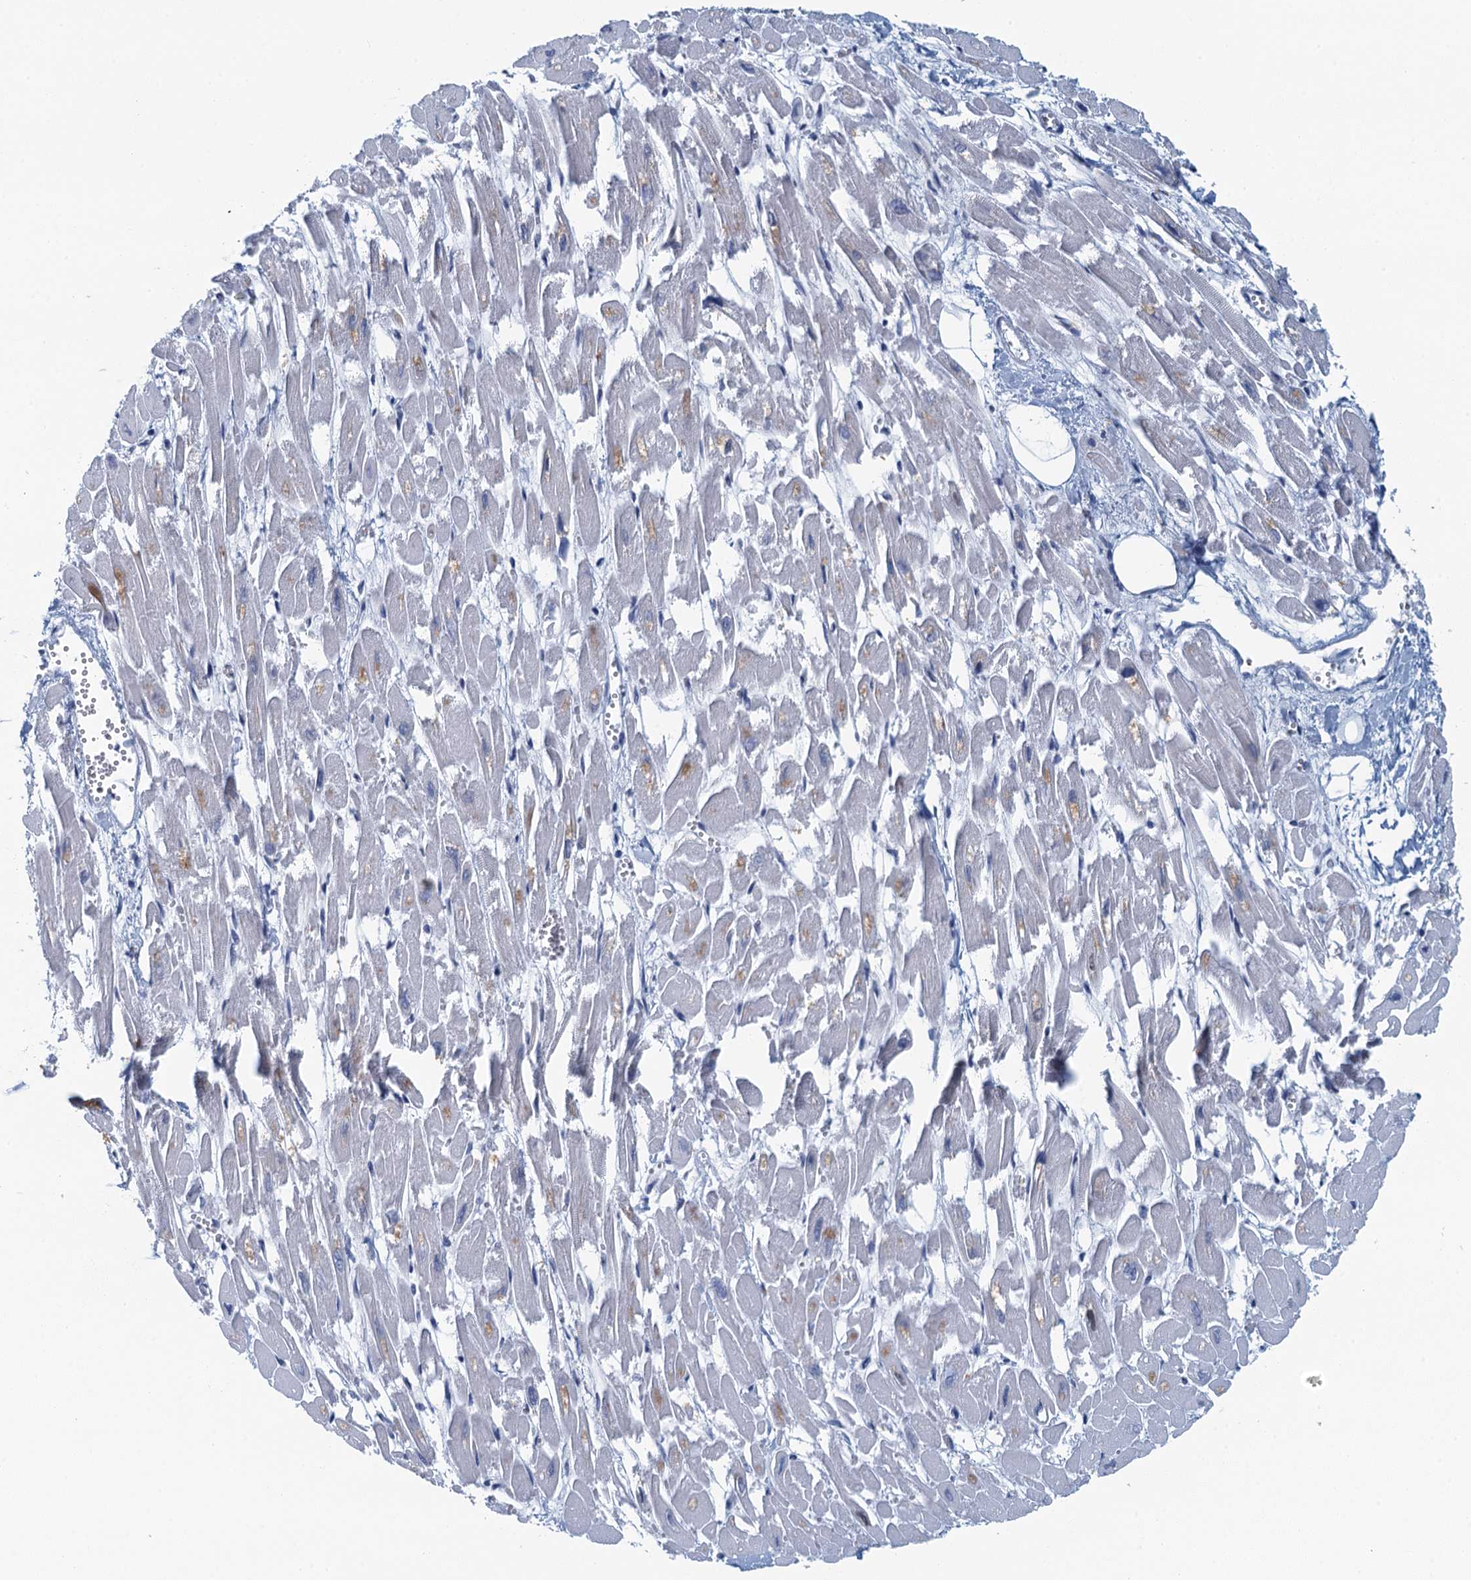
{"staining": {"intensity": "negative", "quantity": "none", "location": "none"}, "tissue": "heart muscle", "cell_type": "Cardiomyocytes", "image_type": "normal", "snomed": [{"axis": "morphology", "description": "Normal tissue, NOS"}, {"axis": "topography", "description": "Heart"}], "caption": "Cardiomyocytes show no significant protein positivity in unremarkable heart muscle. The staining was performed using DAB (3,3'-diaminobenzidine) to visualize the protein expression in brown, while the nuclei were stained in blue with hematoxylin (Magnification: 20x).", "gene": "C16orf95", "patient": {"sex": "male", "age": 54}}